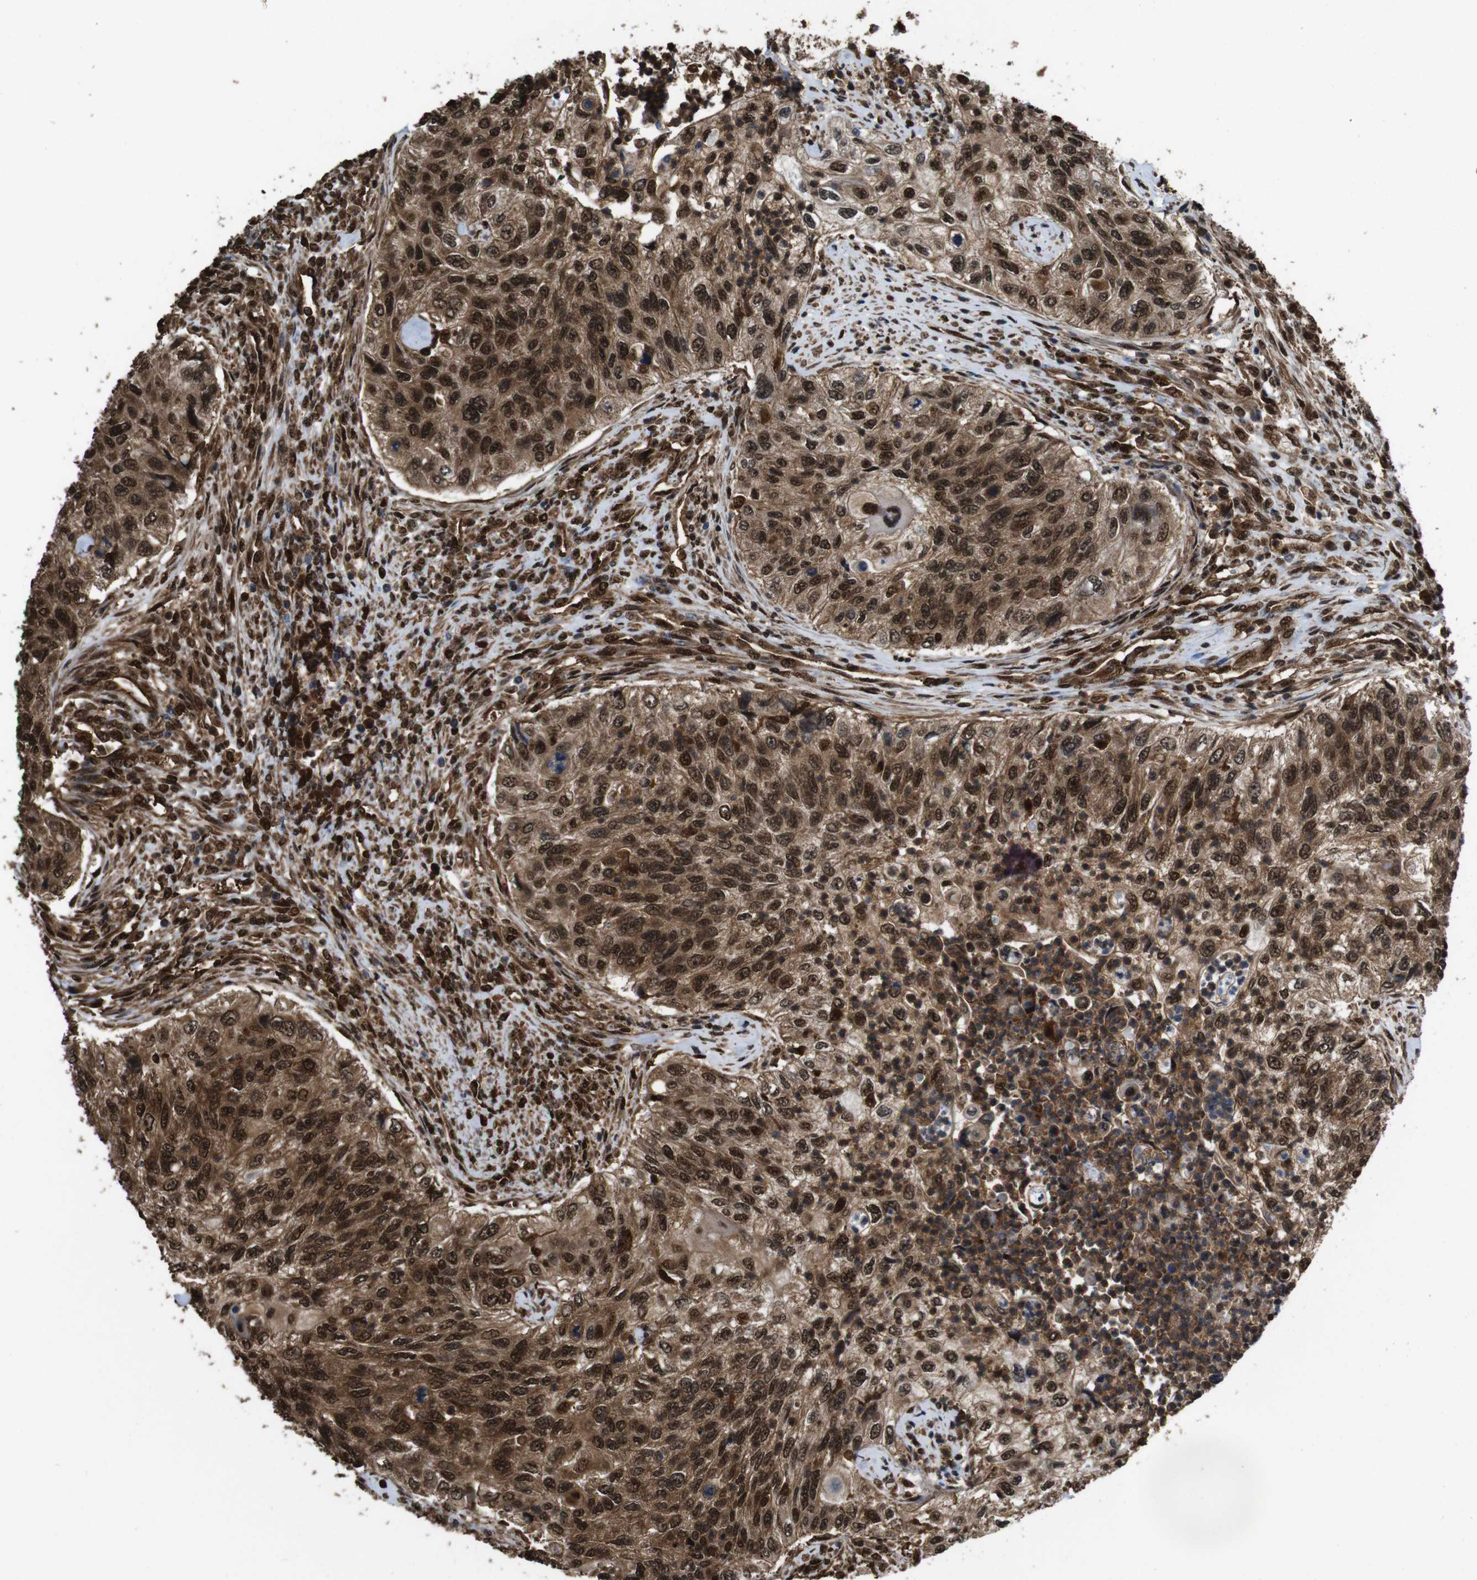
{"staining": {"intensity": "strong", "quantity": ">75%", "location": "cytoplasmic/membranous,nuclear"}, "tissue": "urothelial cancer", "cell_type": "Tumor cells", "image_type": "cancer", "snomed": [{"axis": "morphology", "description": "Urothelial carcinoma, High grade"}, {"axis": "topography", "description": "Urinary bladder"}], "caption": "Protein positivity by immunohistochemistry (IHC) shows strong cytoplasmic/membranous and nuclear positivity in about >75% of tumor cells in urothelial carcinoma (high-grade).", "gene": "VCP", "patient": {"sex": "female", "age": 60}}